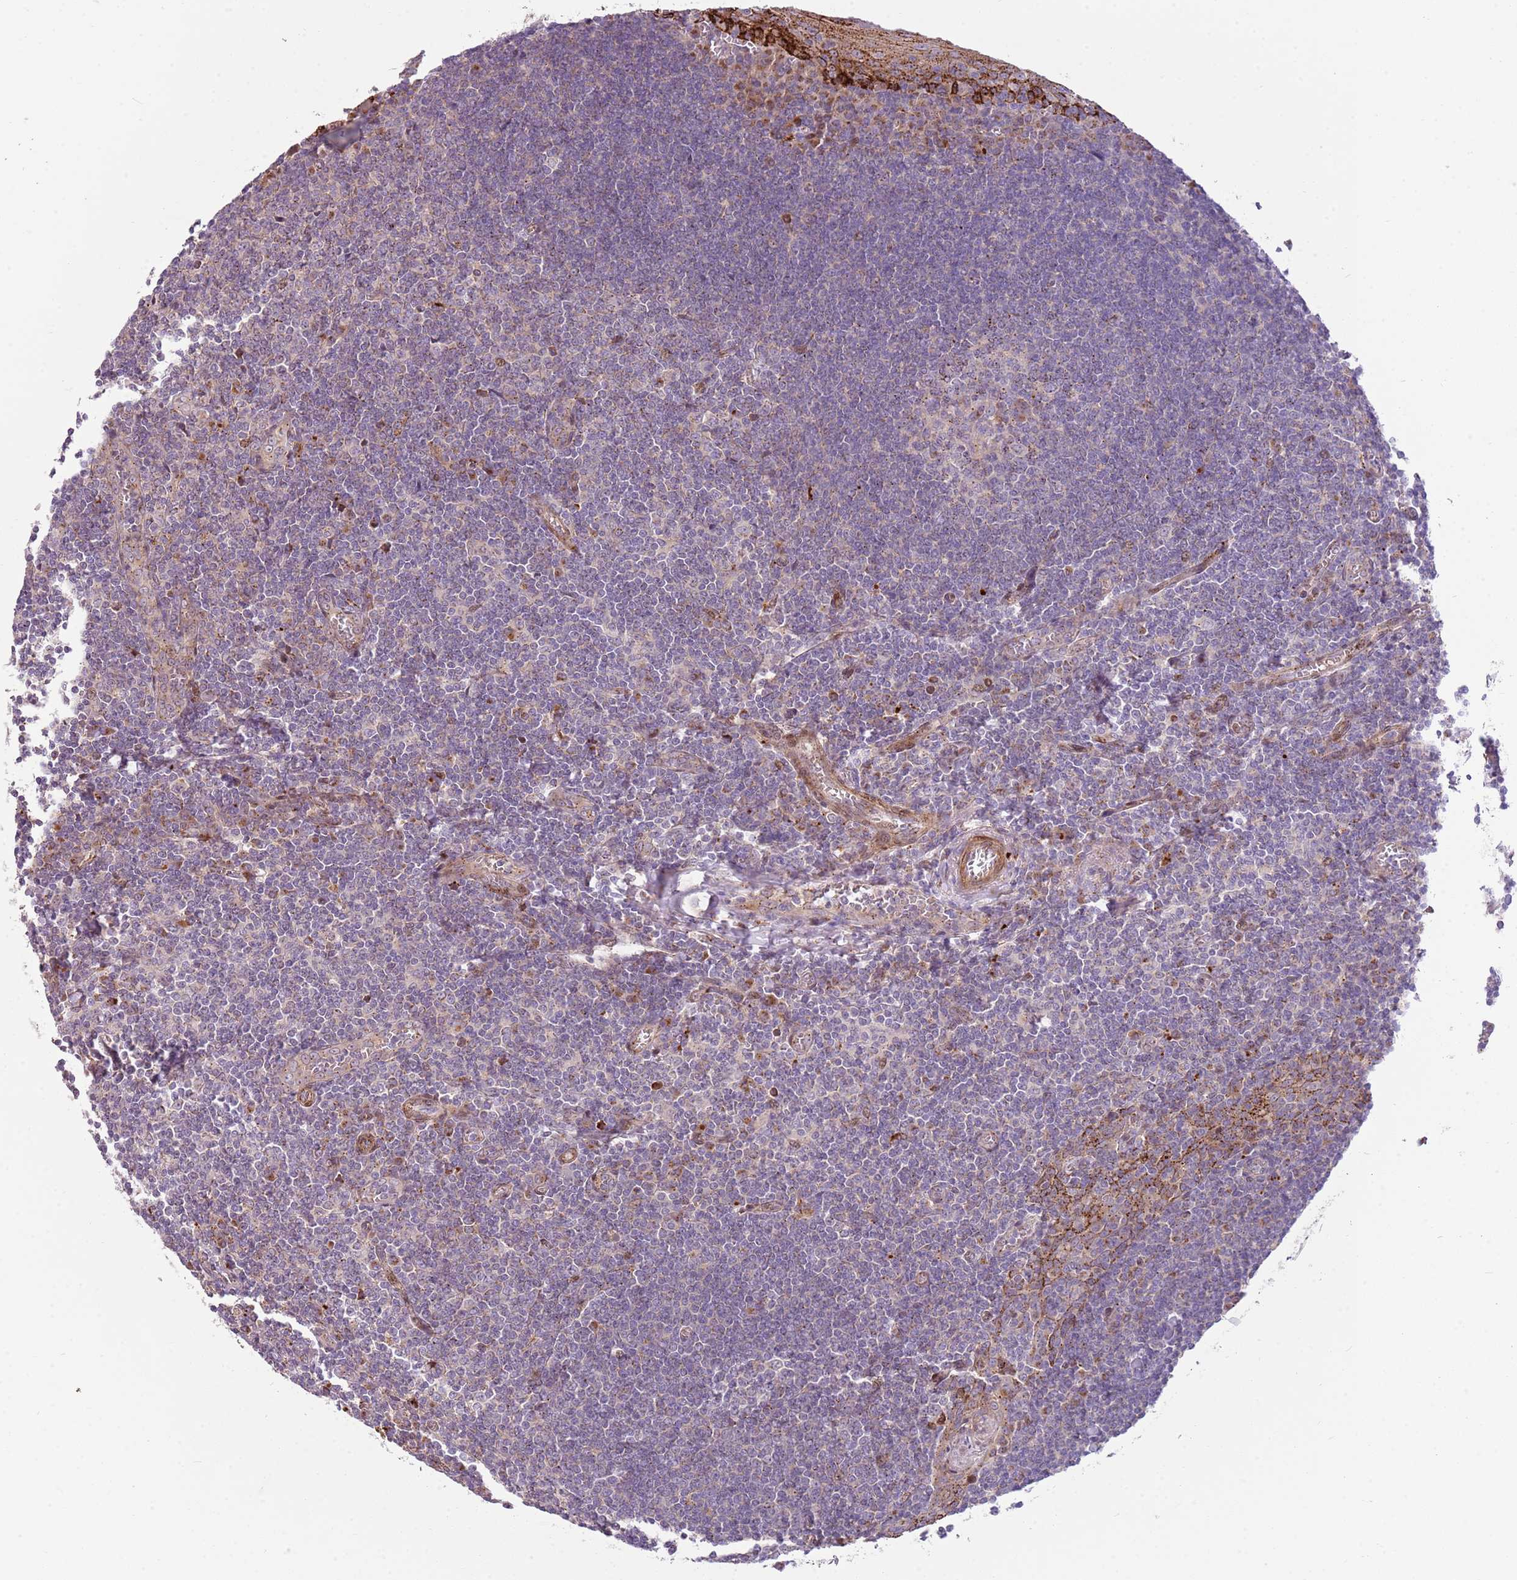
{"staining": {"intensity": "negative", "quantity": "none", "location": "none"}, "tissue": "tonsil", "cell_type": "Germinal center cells", "image_type": "normal", "snomed": [{"axis": "morphology", "description": "Normal tissue, NOS"}, {"axis": "topography", "description": "Tonsil"}], "caption": "DAB (3,3'-diaminobenzidine) immunohistochemical staining of benign tonsil demonstrates no significant expression in germinal center cells.", "gene": "PVRIG", "patient": {"sex": "male", "age": 27}}